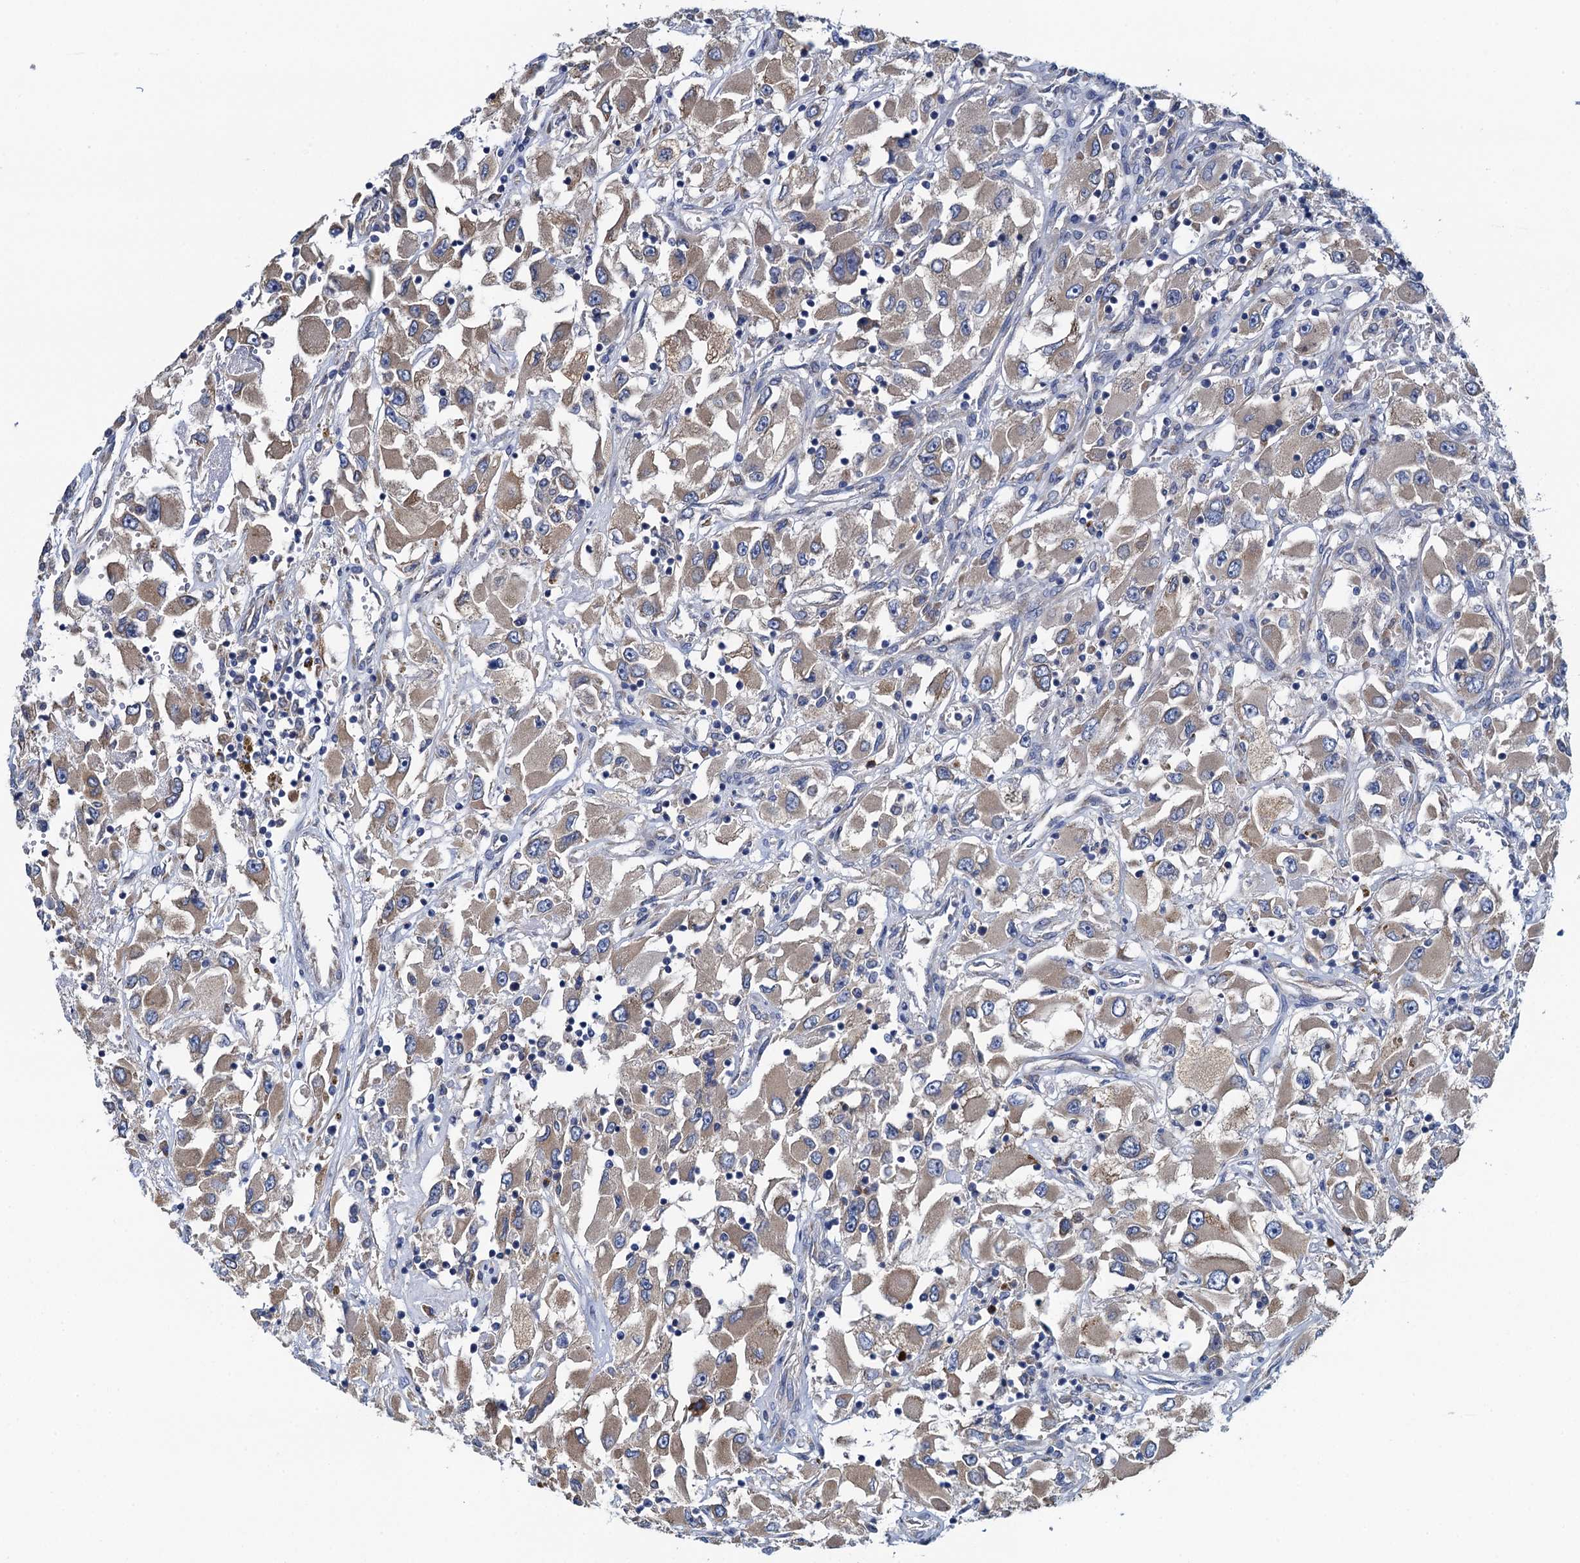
{"staining": {"intensity": "weak", "quantity": ">75%", "location": "cytoplasmic/membranous"}, "tissue": "renal cancer", "cell_type": "Tumor cells", "image_type": "cancer", "snomed": [{"axis": "morphology", "description": "Adenocarcinoma, NOS"}, {"axis": "topography", "description": "Kidney"}], "caption": "A high-resolution histopathology image shows immunohistochemistry (IHC) staining of adenocarcinoma (renal), which displays weak cytoplasmic/membranous expression in about >75% of tumor cells.", "gene": "ADCY9", "patient": {"sex": "female", "age": 52}}